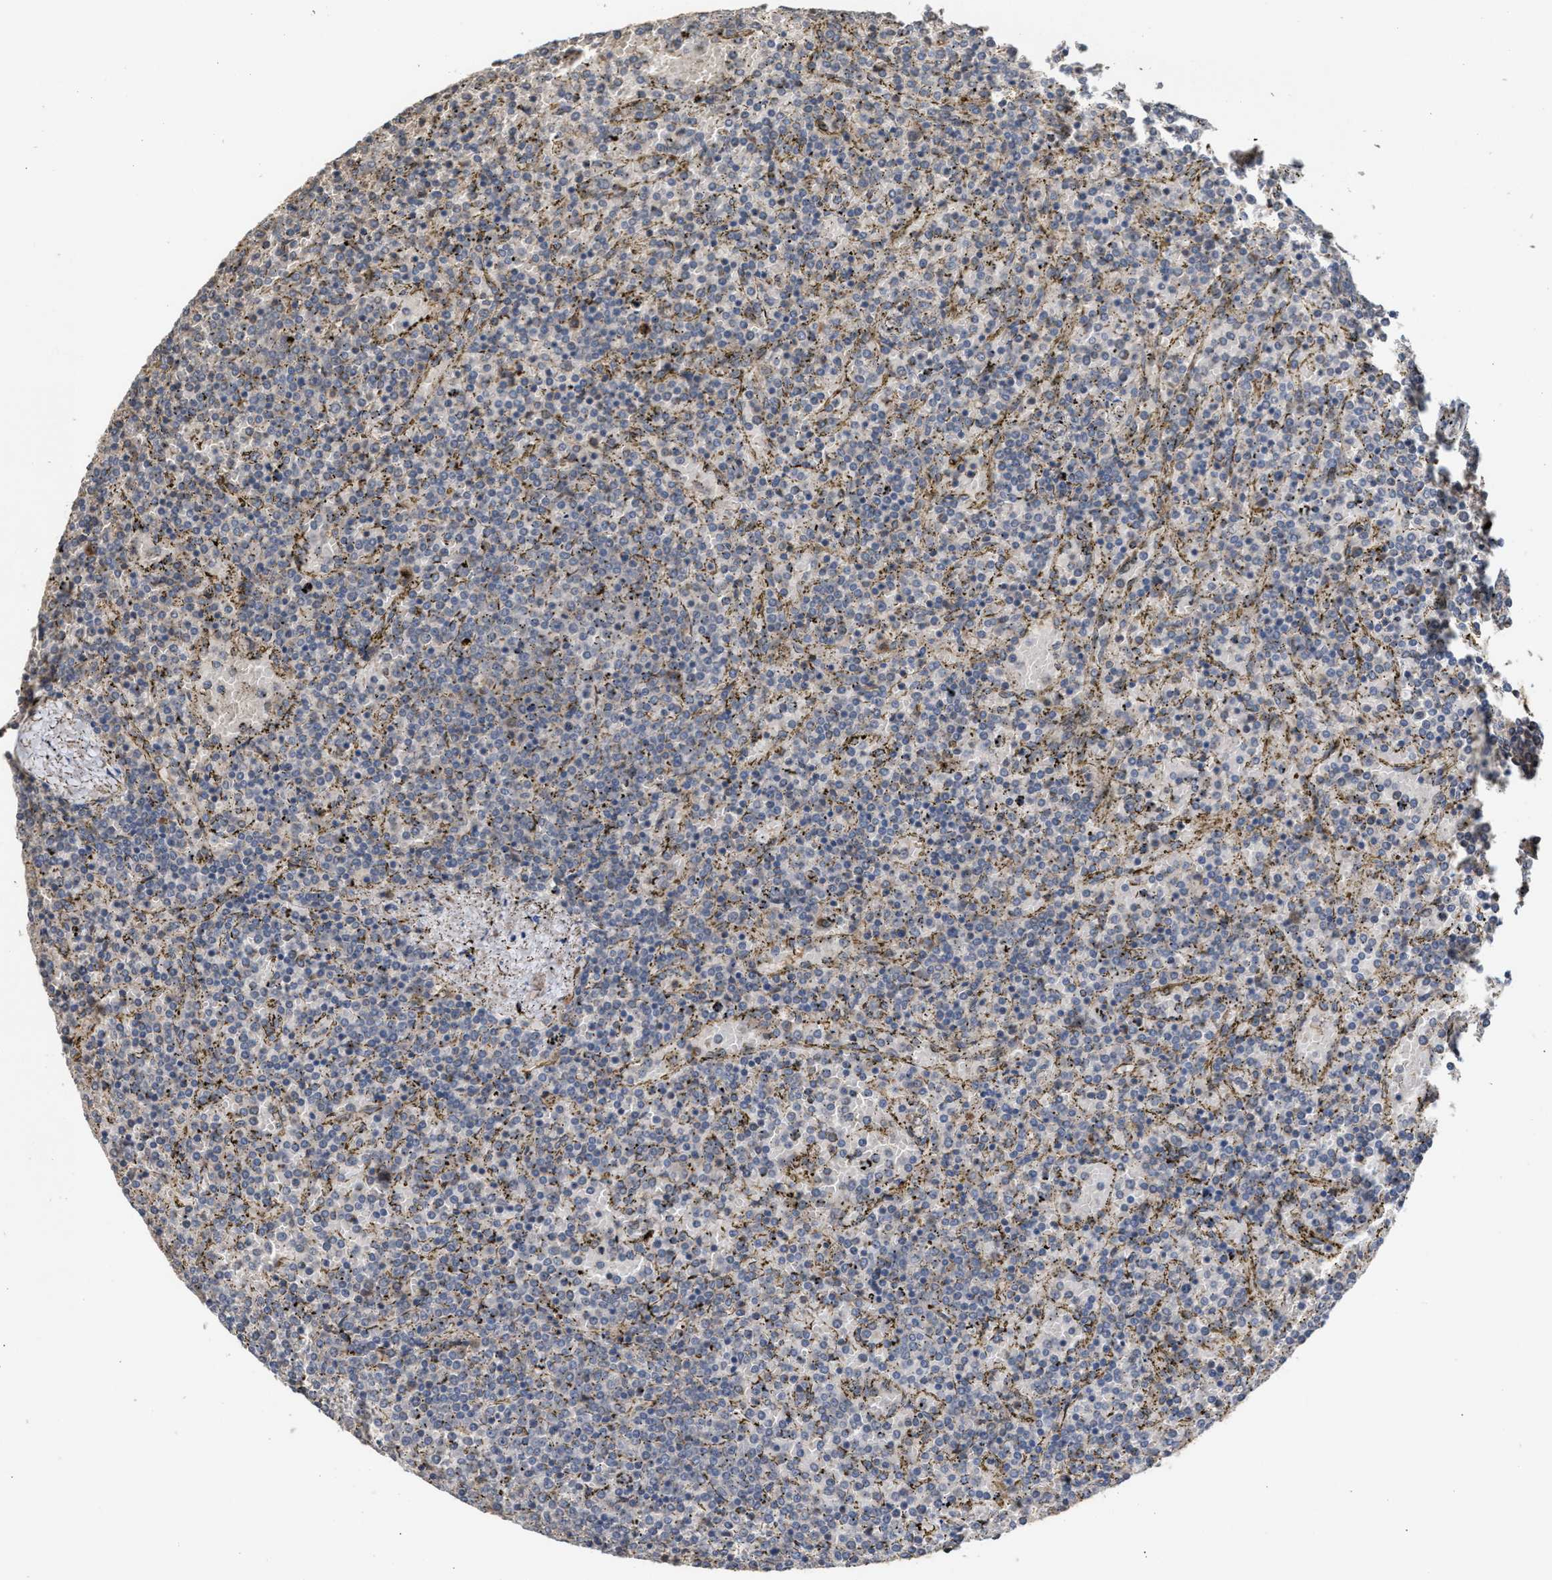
{"staining": {"intensity": "negative", "quantity": "none", "location": "none"}, "tissue": "lymphoma", "cell_type": "Tumor cells", "image_type": "cancer", "snomed": [{"axis": "morphology", "description": "Malignant lymphoma, non-Hodgkin's type, Low grade"}, {"axis": "topography", "description": "Spleen"}], "caption": "Image shows no protein staining in tumor cells of malignant lymphoma, non-Hodgkin's type (low-grade) tissue. The staining is performed using DAB brown chromogen with nuclei counter-stained in using hematoxylin.", "gene": "SAR1A", "patient": {"sex": "female", "age": 77}}